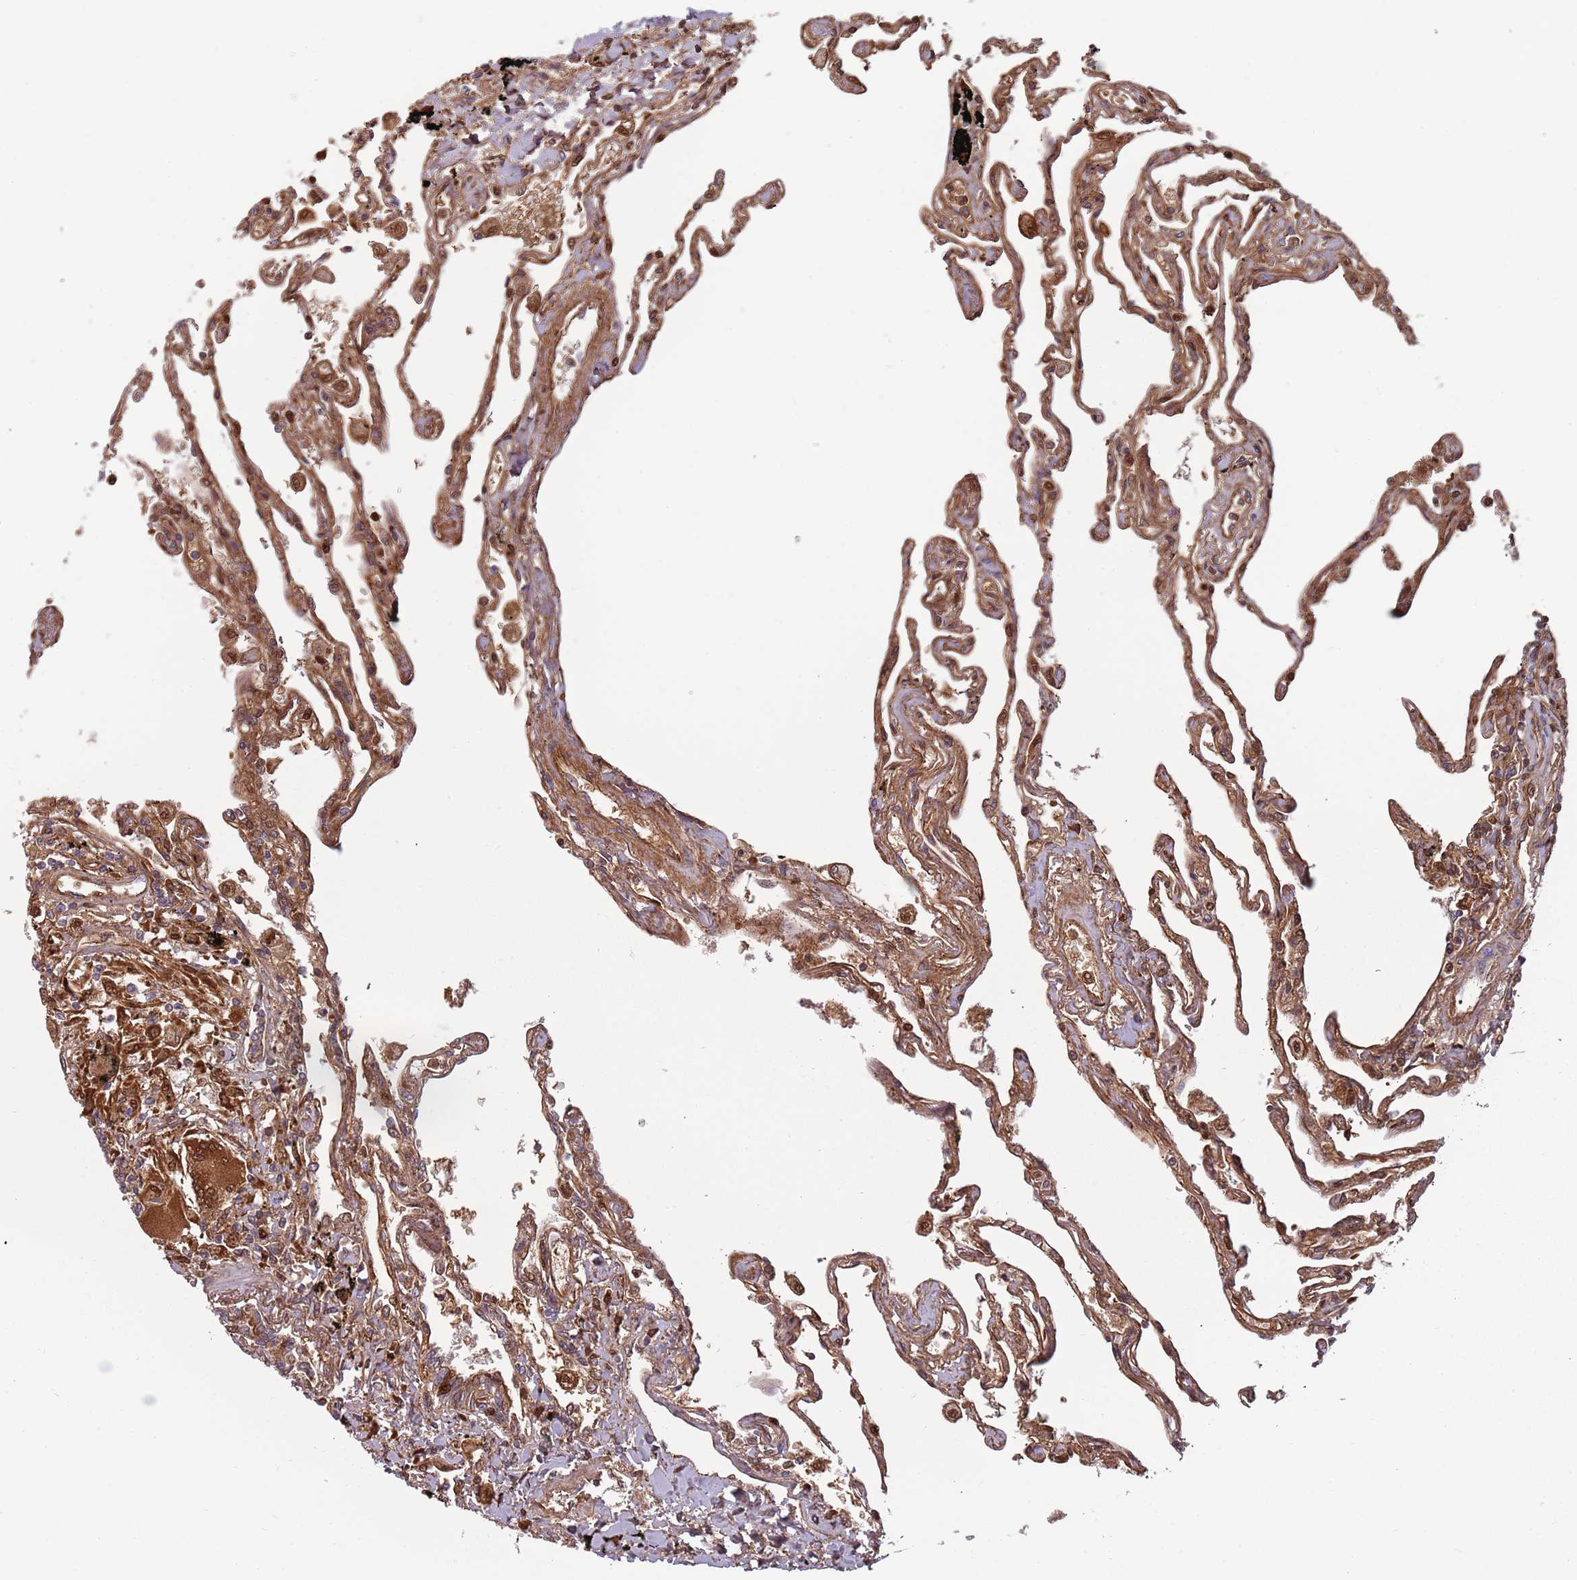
{"staining": {"intensity": "moderate", "quantity": "<25%", "location": "cytoplasmic/membranous"}, "tissue": "lung", "cell_type": "Alveolar cells", "image_type": "normal", "snomed": [{"axis": "morphology", "description": "Normal tissue, NOS"}, {"axis": "topography", "description": "Lung"}], "caption": "Lung stained with a brown dye demonstrates moderate cytoplasmic/membranous positive expression in approximately <25% of alveolar cells.", "gene": "NADK", "patient": {"sex": "female", "age": 67}}